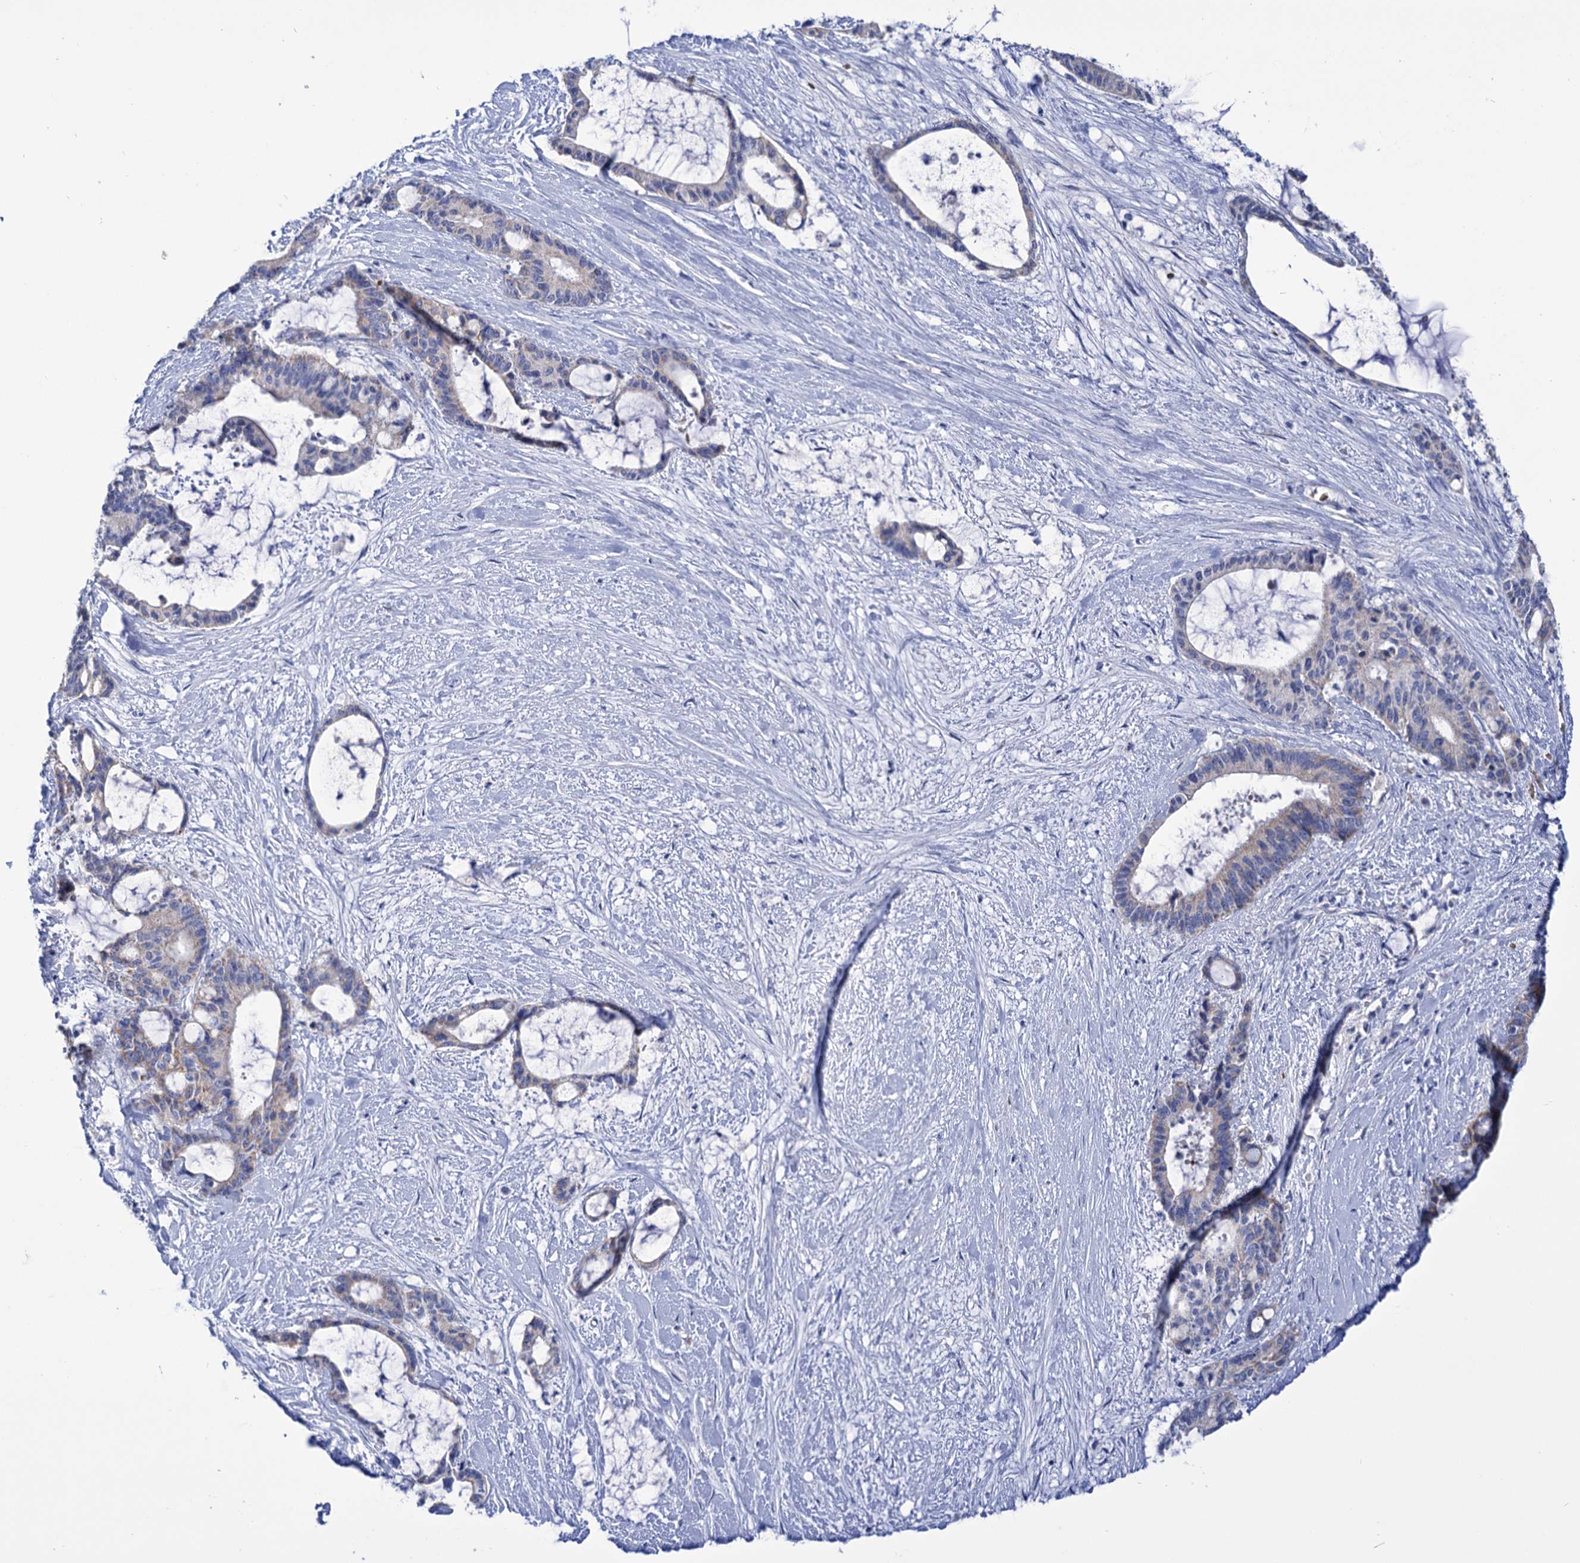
{"staining": {"intensity": "moderate", "quantity": "<25%", "location": "cytoplasmic/membranous"}, "tissue": "liver cancer", "cell_type": "Tumor cells", "image_type": "cancer", "snomed": [{"axis": "morphology", "description": "Normal tissue, NOS"}, {"axis": "morphology", "description": "Cholangiocarcinoma"}, {"axis": "topography", "description": "Liver"}, {"axis": "topography", "description": "Peripheral nerve tissue"}], "caption": "High-magnification brightfield microscopy of liver cholangiocarcinoma stained with DAB (3,3'-diaminobenzidine) (brown) and counterstained with hematoxylin (blue). tumor cells exhibit moderate cytoplasmic/membranous expression is identified in approximately<25% of cells. The staining was performed using DAB to visualize the protein expression in brown, while the nuclei were stained in blue with hematoxylin (Magnification: 20x).", "gene": "YARS2", "patient": {"sex": "female", "age": 73}}